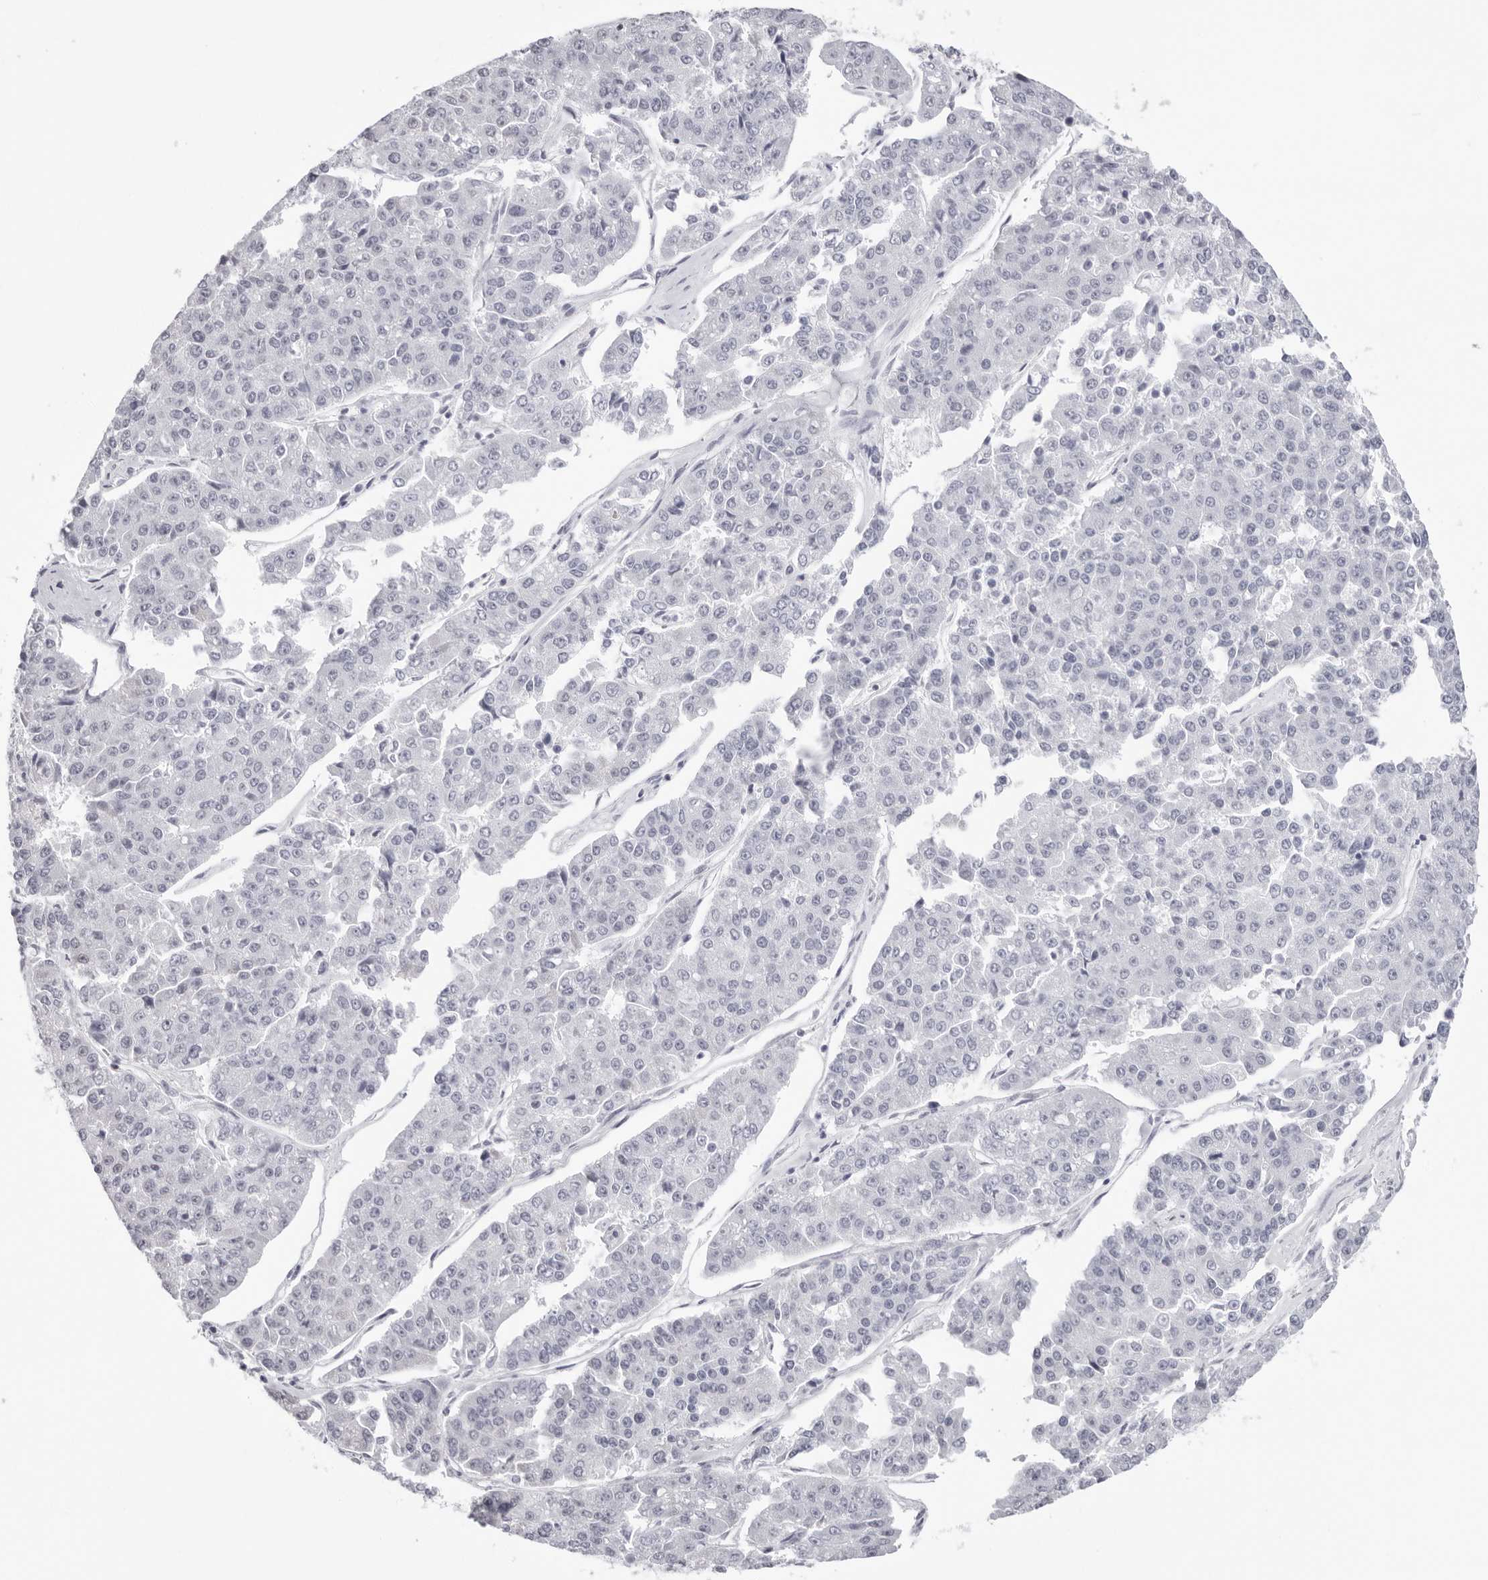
{"staining": {"intensity": "negative", "quantity": "none", "location": "none"}, "tissue": "pancreatic cancer", "cell_type": "Tumor cells", "image_type": "cancer", "snomed": [{"axis": "morphology", "description": "Adenocarcinoma, NOS"}, {"axis": "topography", "description": "Pancreas"}], "caption": "This image is of pancreatic cancer (adenocarcinoma) stained with immunohistochemistry to label a protein in brown with the nuclei are counter-stained blue. There is no positivity in tumor cells. (Stains: DAB IHC with hematoxylin counter stain, Microscopy: brightfield microscopy at high magnification).", "gene": "INSL3", "patient": {"sex": "male", "age": 50}}